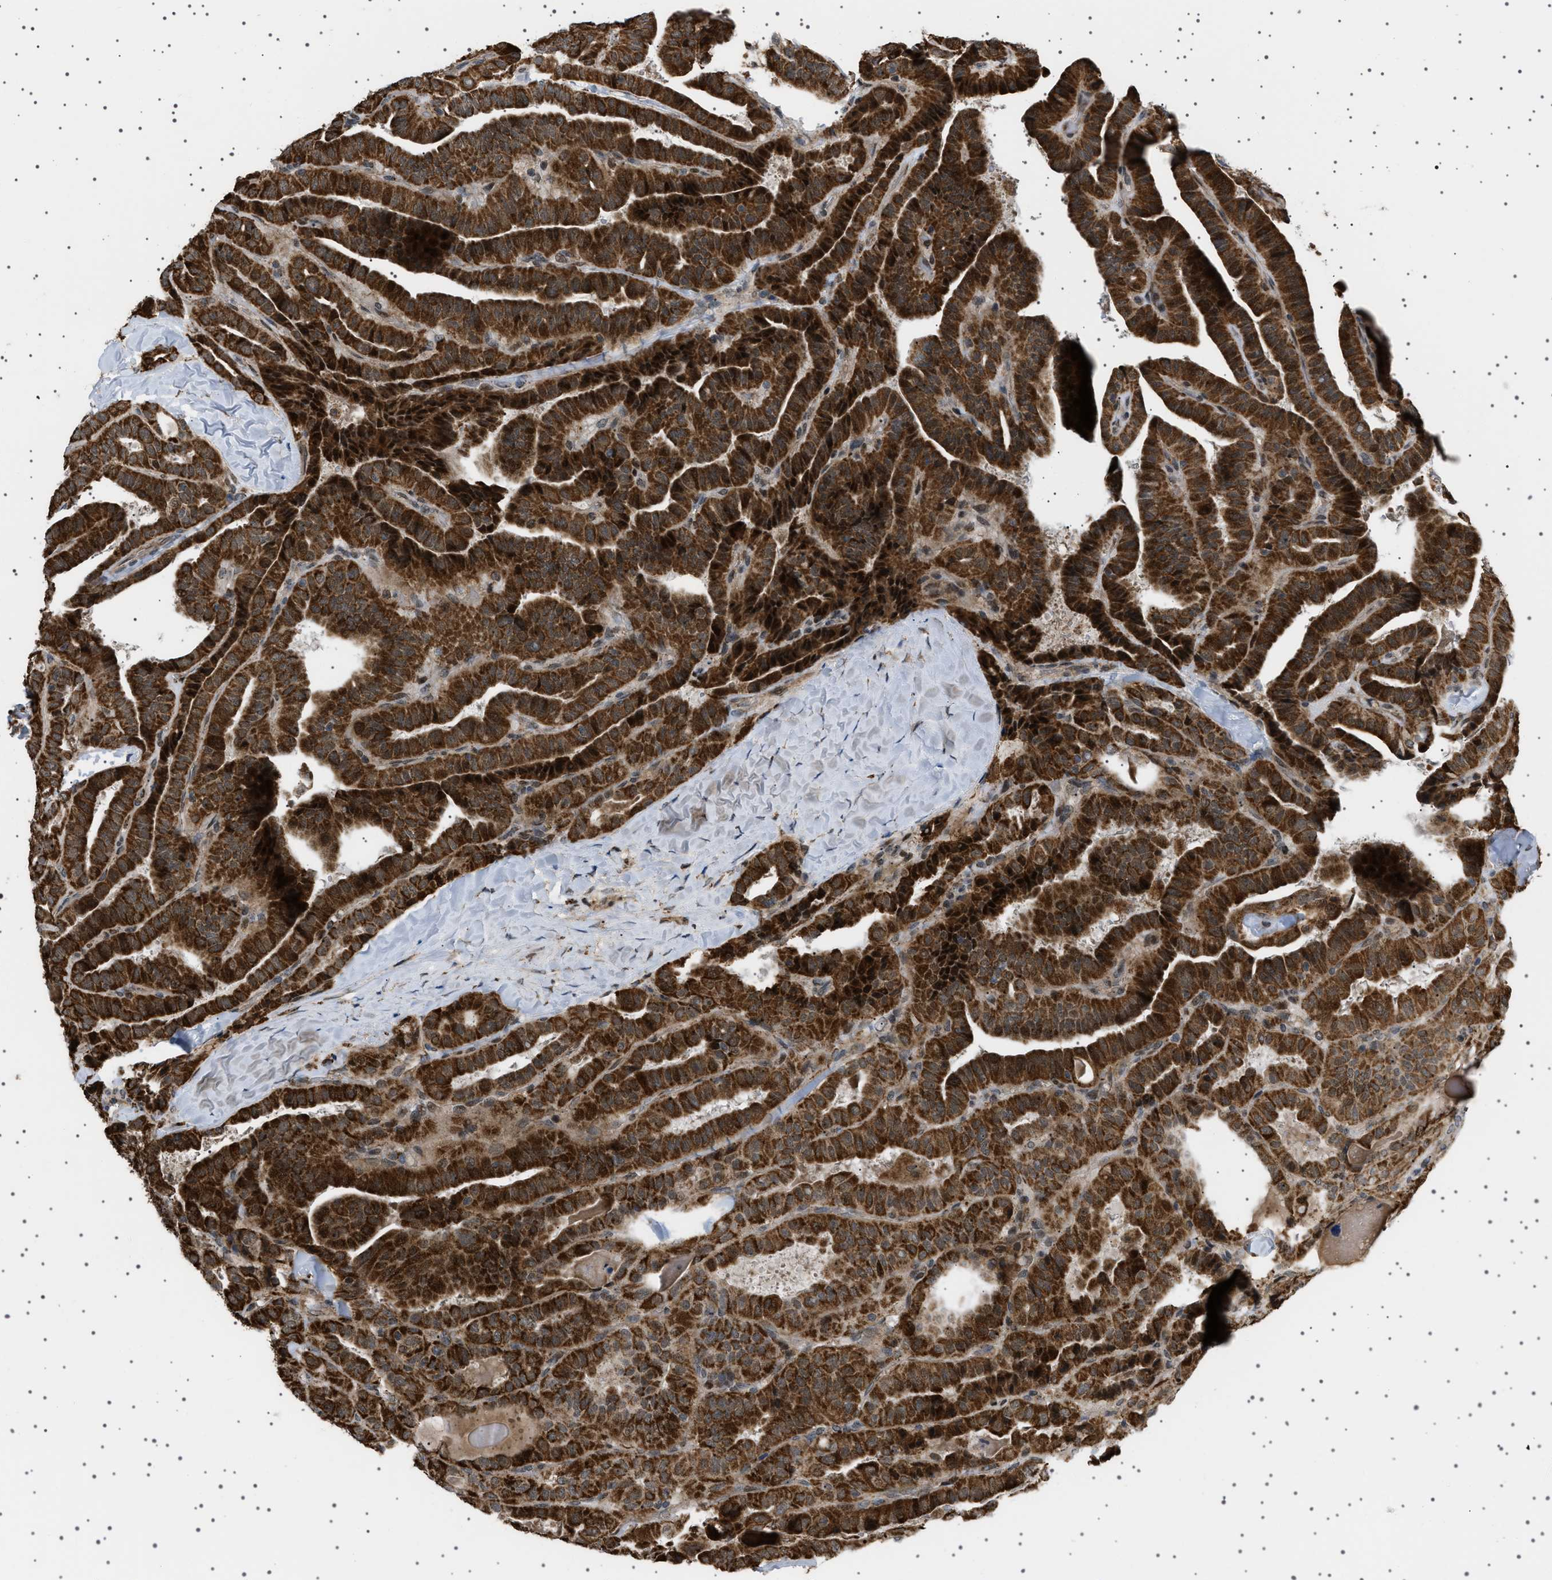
{"staining": {"intensity": "strong", "quantity": ">75%", "location": "cytoplasmic/membranous,nuclear"}, "tissue": "thyroid cancer", "cell_type": "Tumor cells", "image_type": "cancer", "snomed": [{"axis": "morphology", "description": "Papillary adenocarcinoma, NOS"}, {"axis": "topography", "description": "Thyroid gland"}], "caption": "An image of human thyroid cancer (papillary adenocarcinoma) stained for a protein reveals strong cytoplasmic/membranous and nuclear brown staining in tumor cells.", "gene": "MELK", "patient": {"sex": "male", "age": 77}}